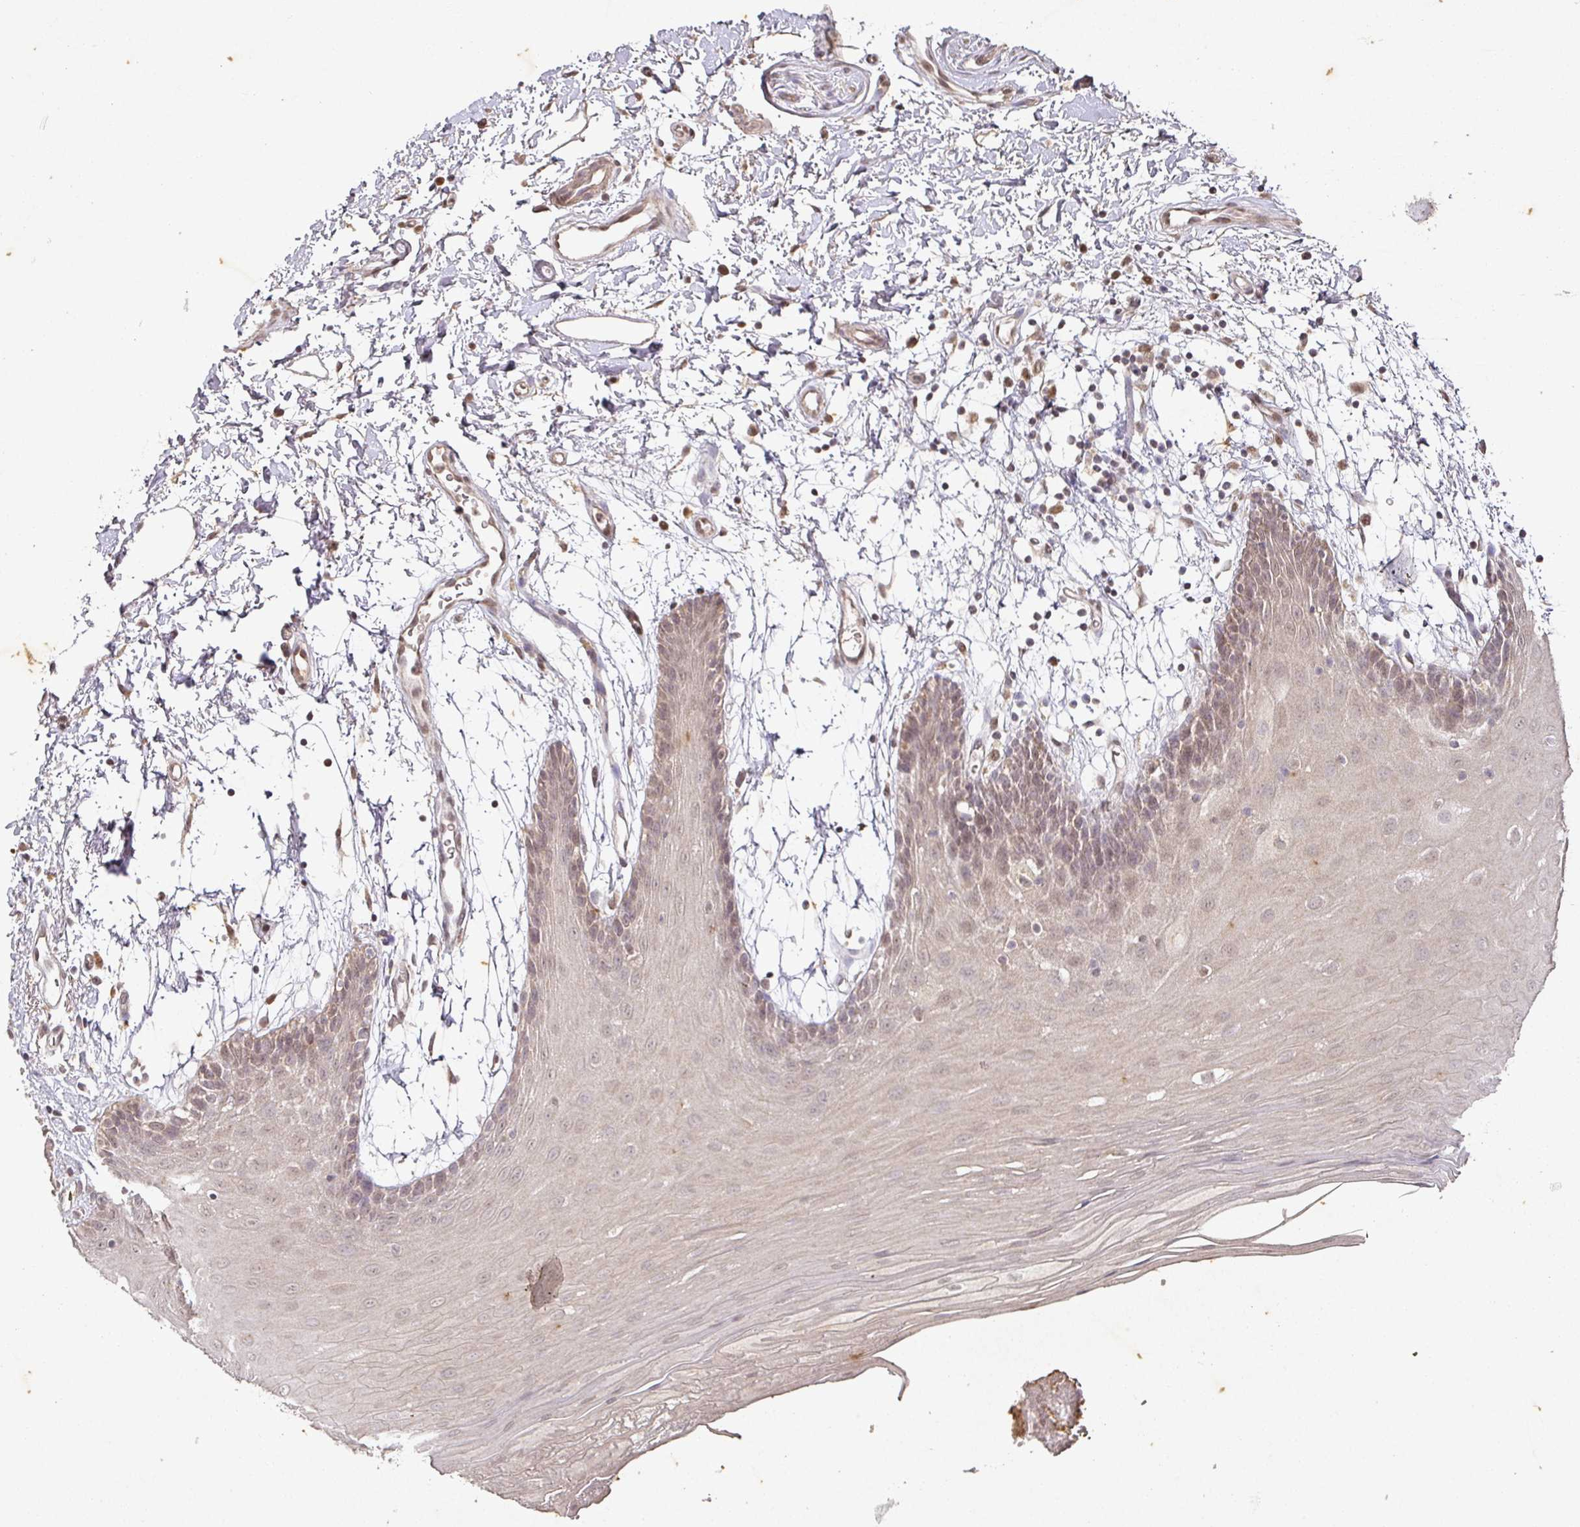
{"staining": {"intensity": "weak", "quantity": "25%-75%", "location": "cytoplasmic/membranous"}, "tissue": "oral mucosa", "cell_type": "Squamous epithelial cells", "image_type": "normal", "snomed": [{"axis": "morphology", "description": "Normal tissue, NOS"}, {"axis": "topography", "description": "Skeletal muscle"}, {"axis": "topography", "description": "Oral tissue"}, {"axis": "topography", "description": "Salivary gland"}, {"axis": "topography", "description": "Peripheral nerve tissue"}], "caption": "Immunohistochemistry (IHC) staining of benign oral mucosa, which shows low levels of weak cytoplasmic/membranous staining in approximately 25%-75% of squamous epithelial cells indicating weak cytoplasmic/membranous protein expression. The staining was performed using DAB (3,3'-diaminobenzidine) (brown) for protein detection and nuclei were counterstained in hematoxylin (blue).", "gene": "CAPN5", "patient": {"sex": "male", "age": 54}}